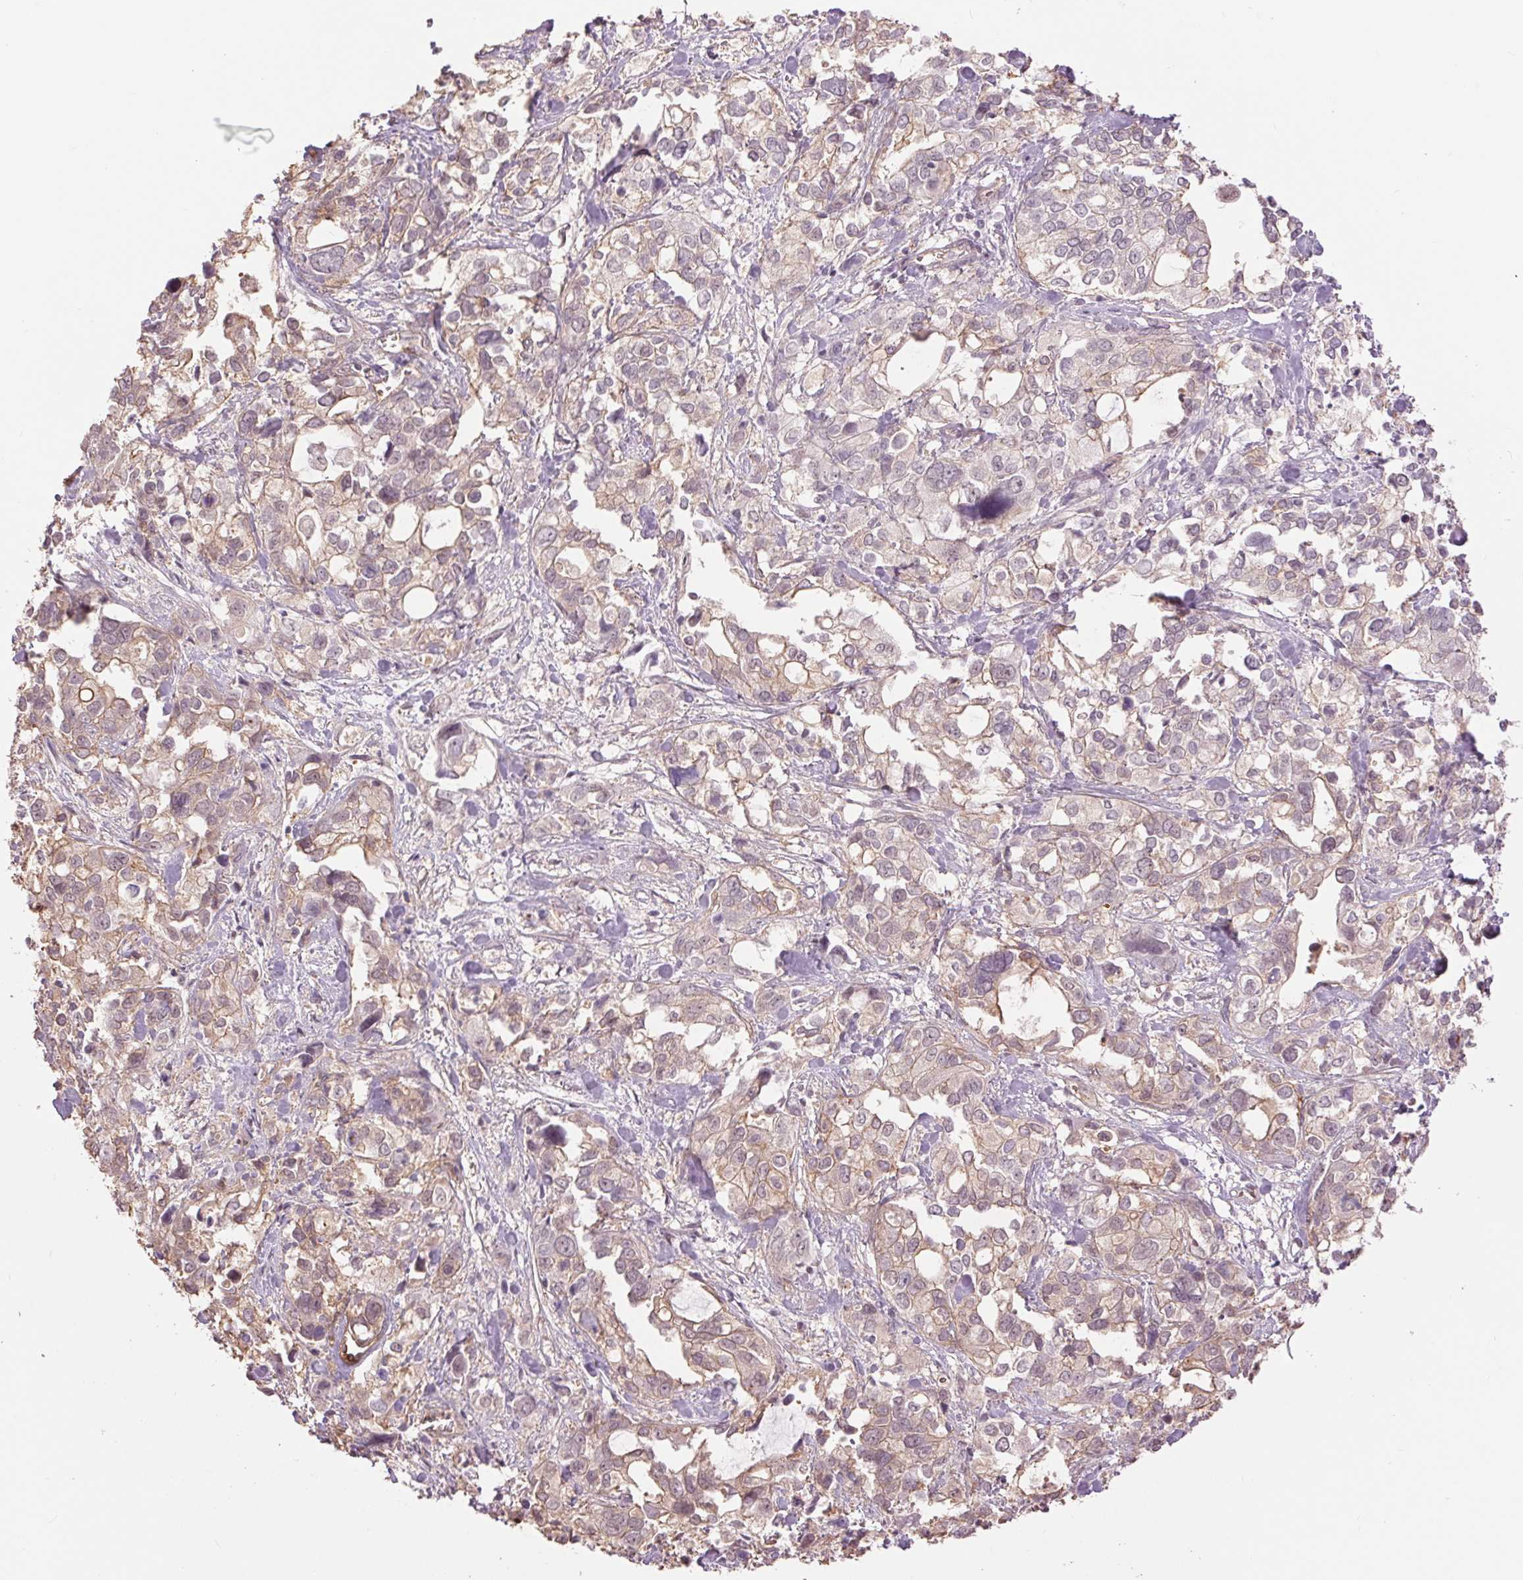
{"staining": {"intensity": "weak", "quantity": "<25%", "location": "cytoplasmic/membranous"}, "tissue": "stomach cancer", "cell_type": "Tumor cells", "image_type": "cancer", "snomed": [{"axis": "morphology", "description": "Adenocarcinoma, NOS"}, {"axis": "topography", "description": "Stomach, upper"}], "caption": "Histopathology image shows no significant protein staining in tumor cells of stomach adenocarcinoma. Brightfield microscopy of IHC stained with DAB (brown) and hematoxylin (blue), captured at high magnification.", "gene": "PALM", "patient": {"sex": "female", "age": 81}}